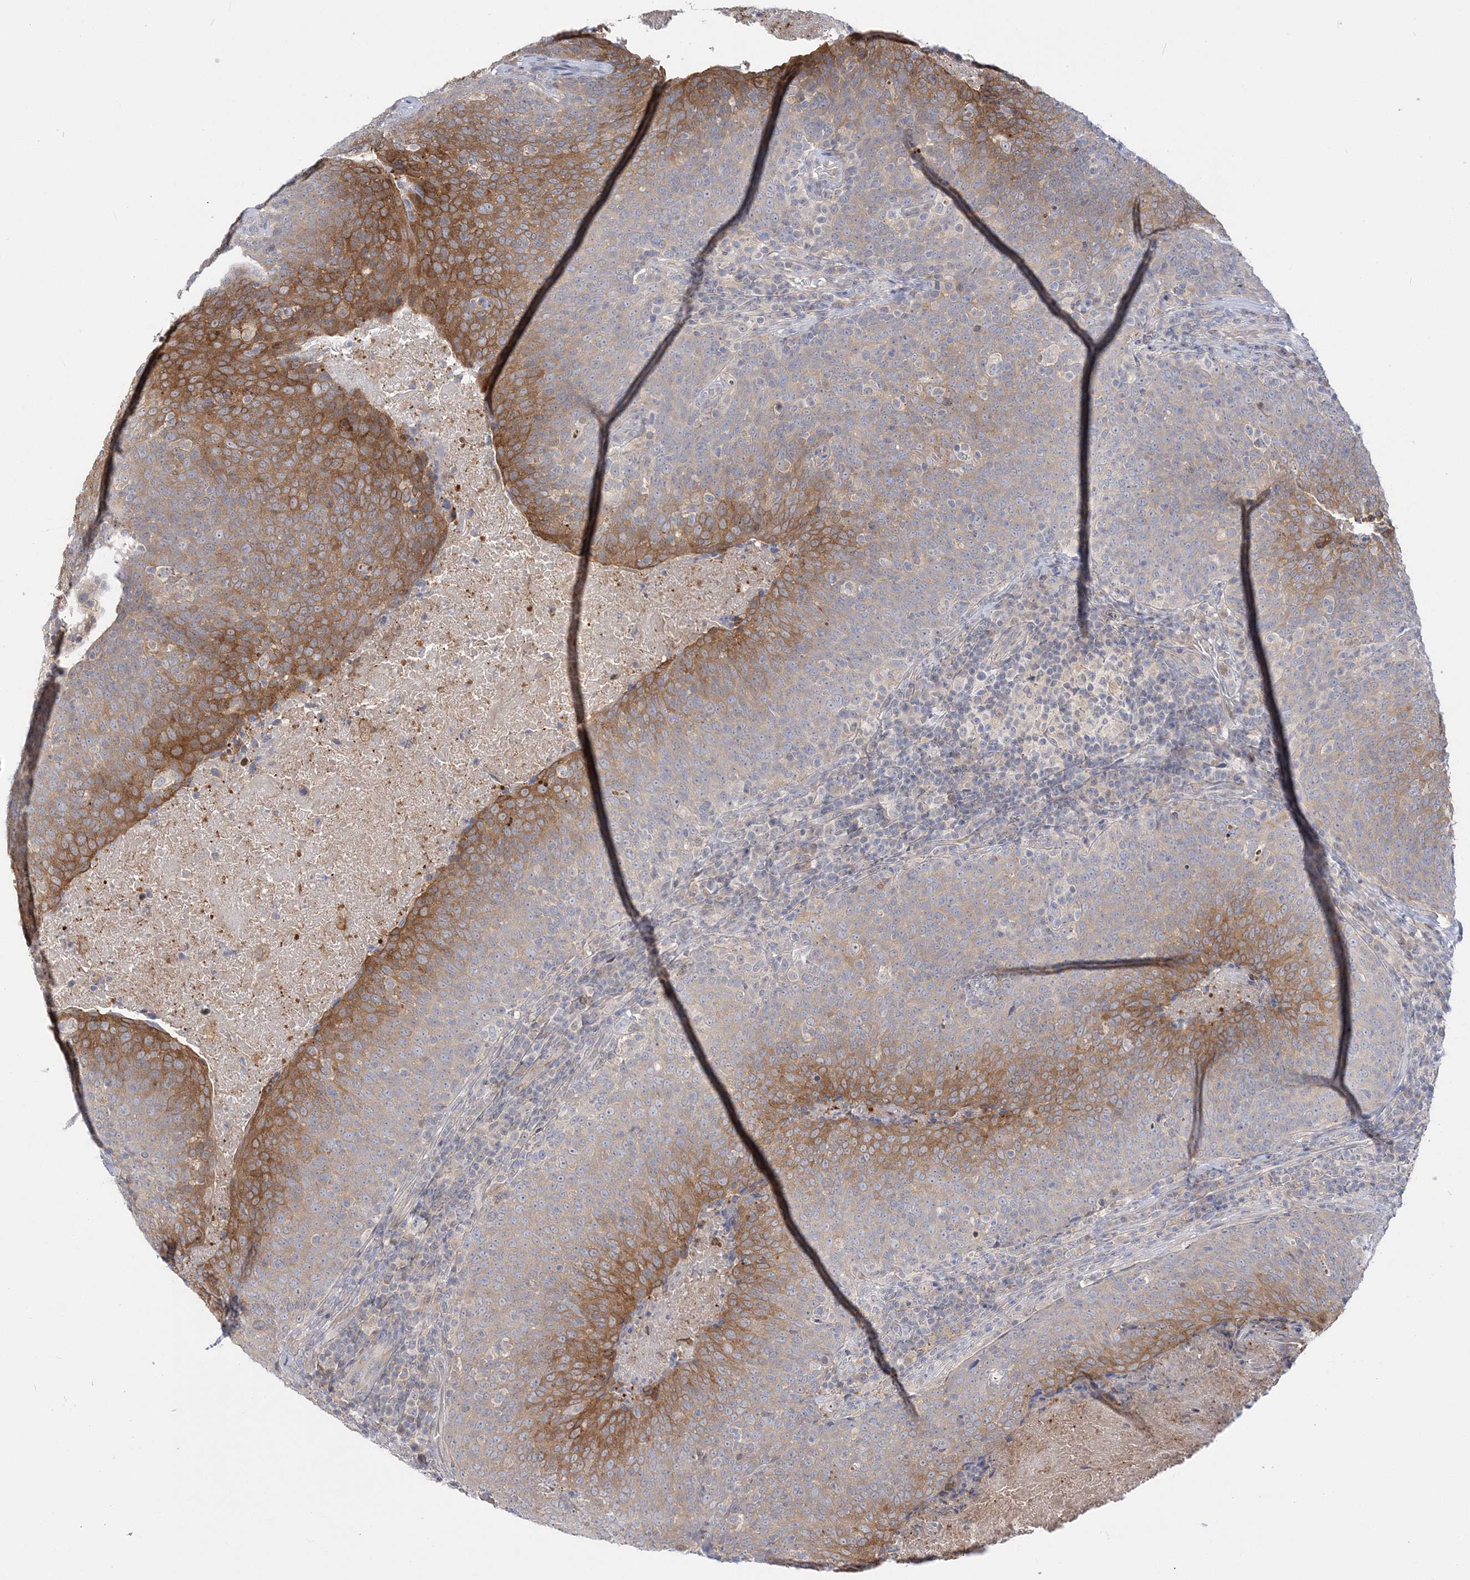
{"staining": {"intensity": "moderate", "quantity": "<25%", "location": "cytoplasmic/membranous"}, "tissue": "head and neck cancer", "cell_type": "Tumor cells", "image_type": "cancer", "snomed": [{"axis": "morphology", "description": "Squamous cell carcinoma, NOS"}, {"axis": "morphology", "description": "Squamous cell carcinoma, metastatic, NOS"}, {"axis": "topography", "description": "Lymph node"}, {"axis": "topography", "description": "Head-Neck"}], "caption": "A micrograph of human head and neck cancer (metastatic squamous cell carcinoma) stained for a protein demonstrates moderate cytoplasmic/membranous brown staining in tumor cells. The protein of interest is shown in brown color, while the nuclei are stained blue.", "gene": "THADA", "patient": {"sex": "male", "age": 62}}